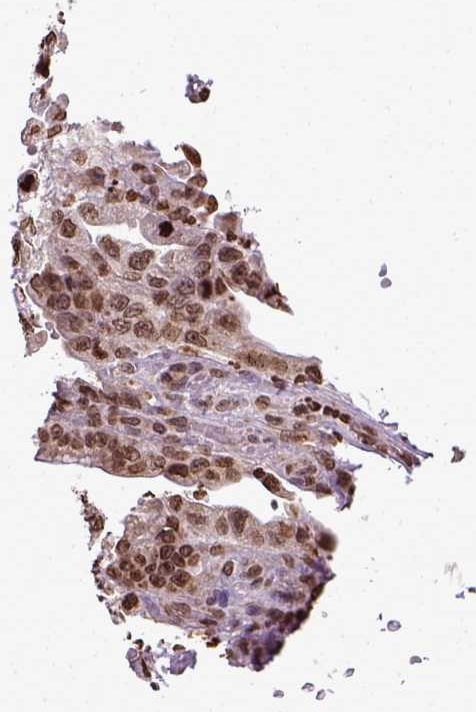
{"staining": {"intensity": "moderate", "quantity": ">75%", "location": "nuclear"}, "tissue": "stomach cancer", "cell_type": "Tumor cells", "image_type": "cancer", "snomed": [{"axis": "morphology", "description": "Adenocarcinoma, NOS"}, {"axis": "topography", "description": "Stomach, lower"}], "caption": "Immunohistochemical staining of human adenocarcinoma (stomach) demonstrates medium levels of moderate nuclear staining in about >75% of tumor cells.", "gene": "ZNF75D", "patient": {"sex": "female", "age": 76}}